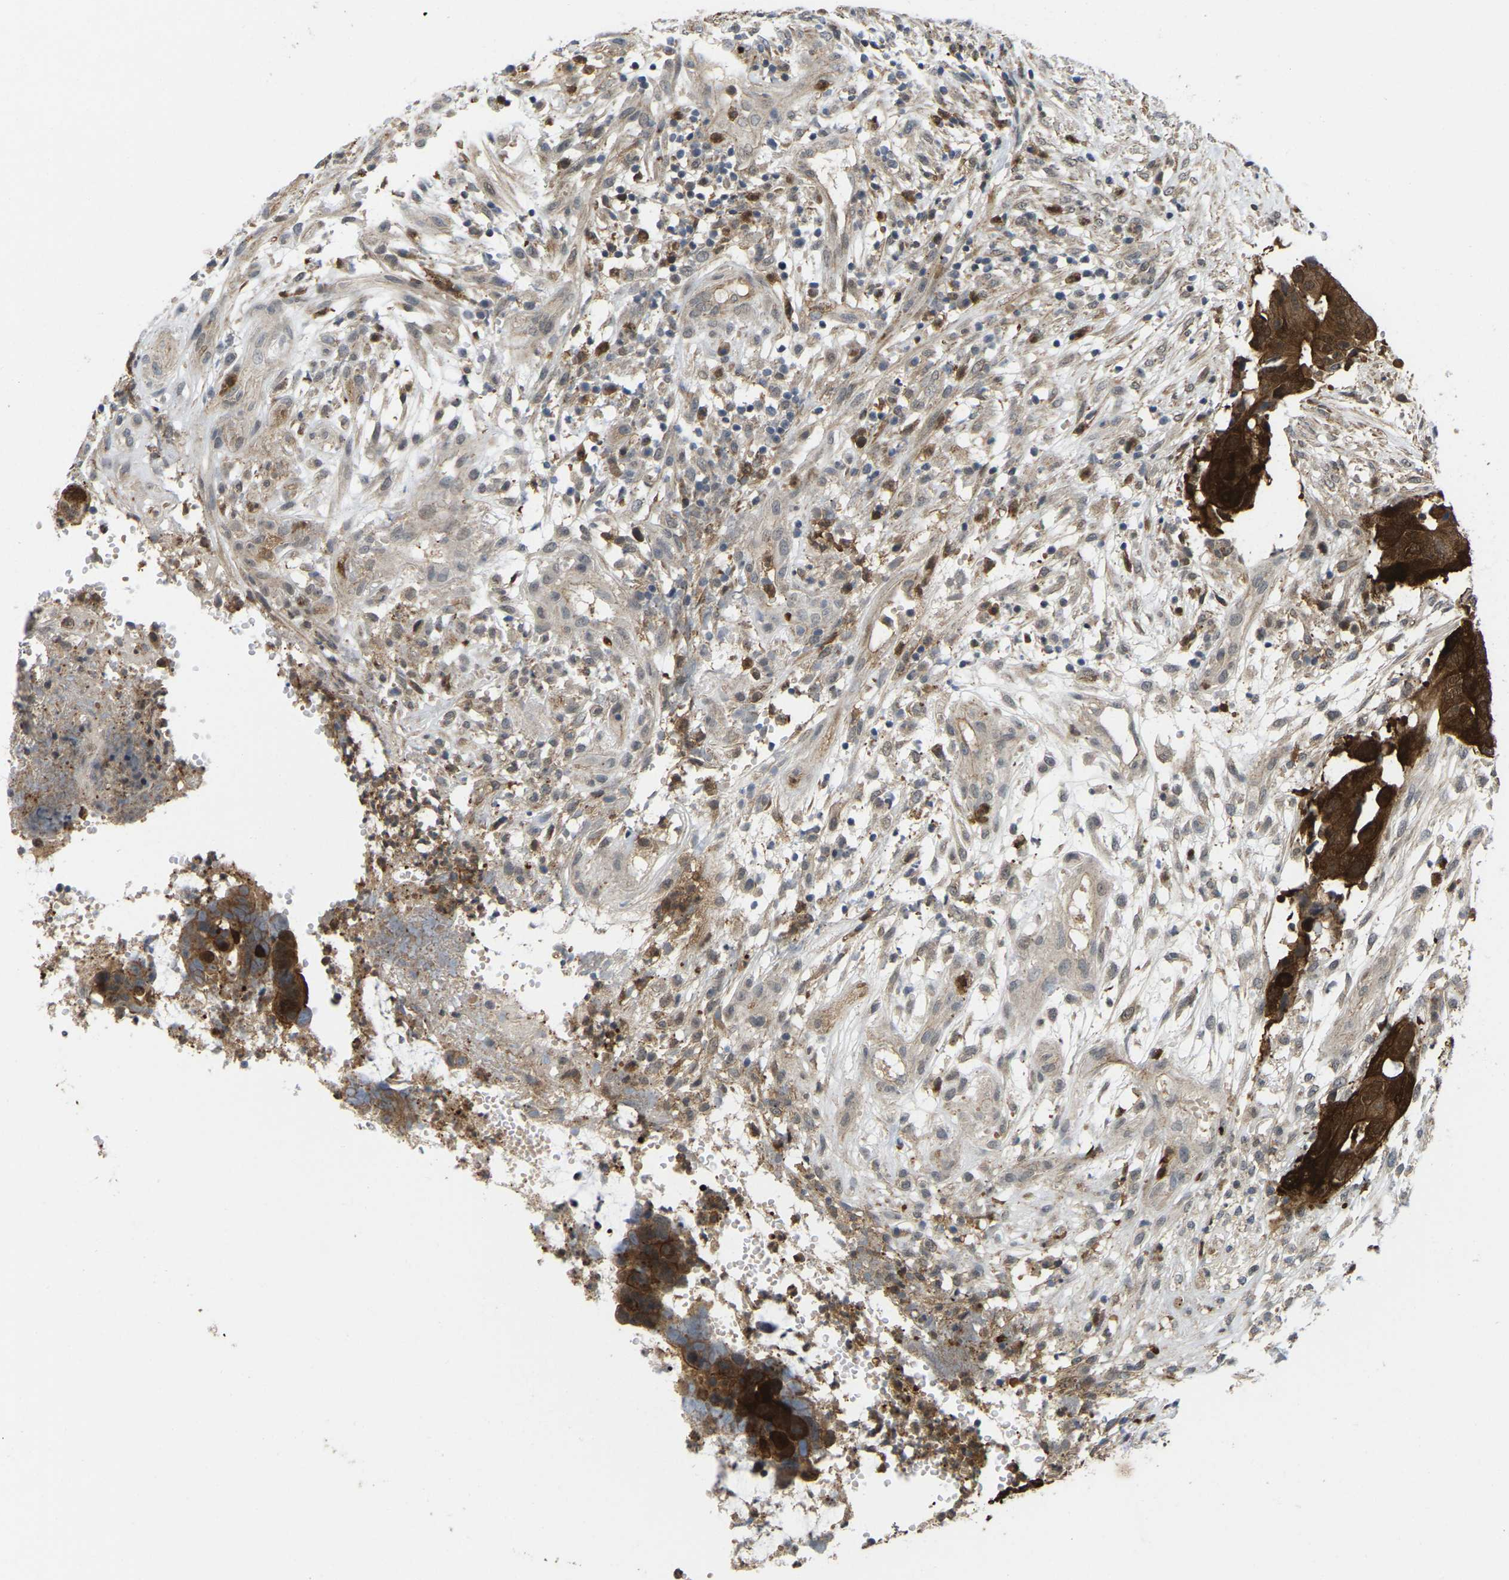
{"staining": {"intensity": "strong", "quantity": ">75%", "location": "cytoplasmic/membranous"}, "tissue": "colorectal cancer", "cell_type": "Tumor cells", "image_type": "cancer", "snomed": [{"axis": "morphology", "description": "Adenocarcinoma, NOS"}, {"axis": "topography", "description": "Colon"}], "caption": "Immunohistochemical staining of colorectal cancer exhibits strong cytoplasmic/membranous protein staining in approximately >75% of tumor cells. (DAB (3,3'-diaminobenzidine) = brown stain, brightfield microscopy at high magnification).", "gene": "SERPINB5", "patient": {"sex": "female", "age": 57}}